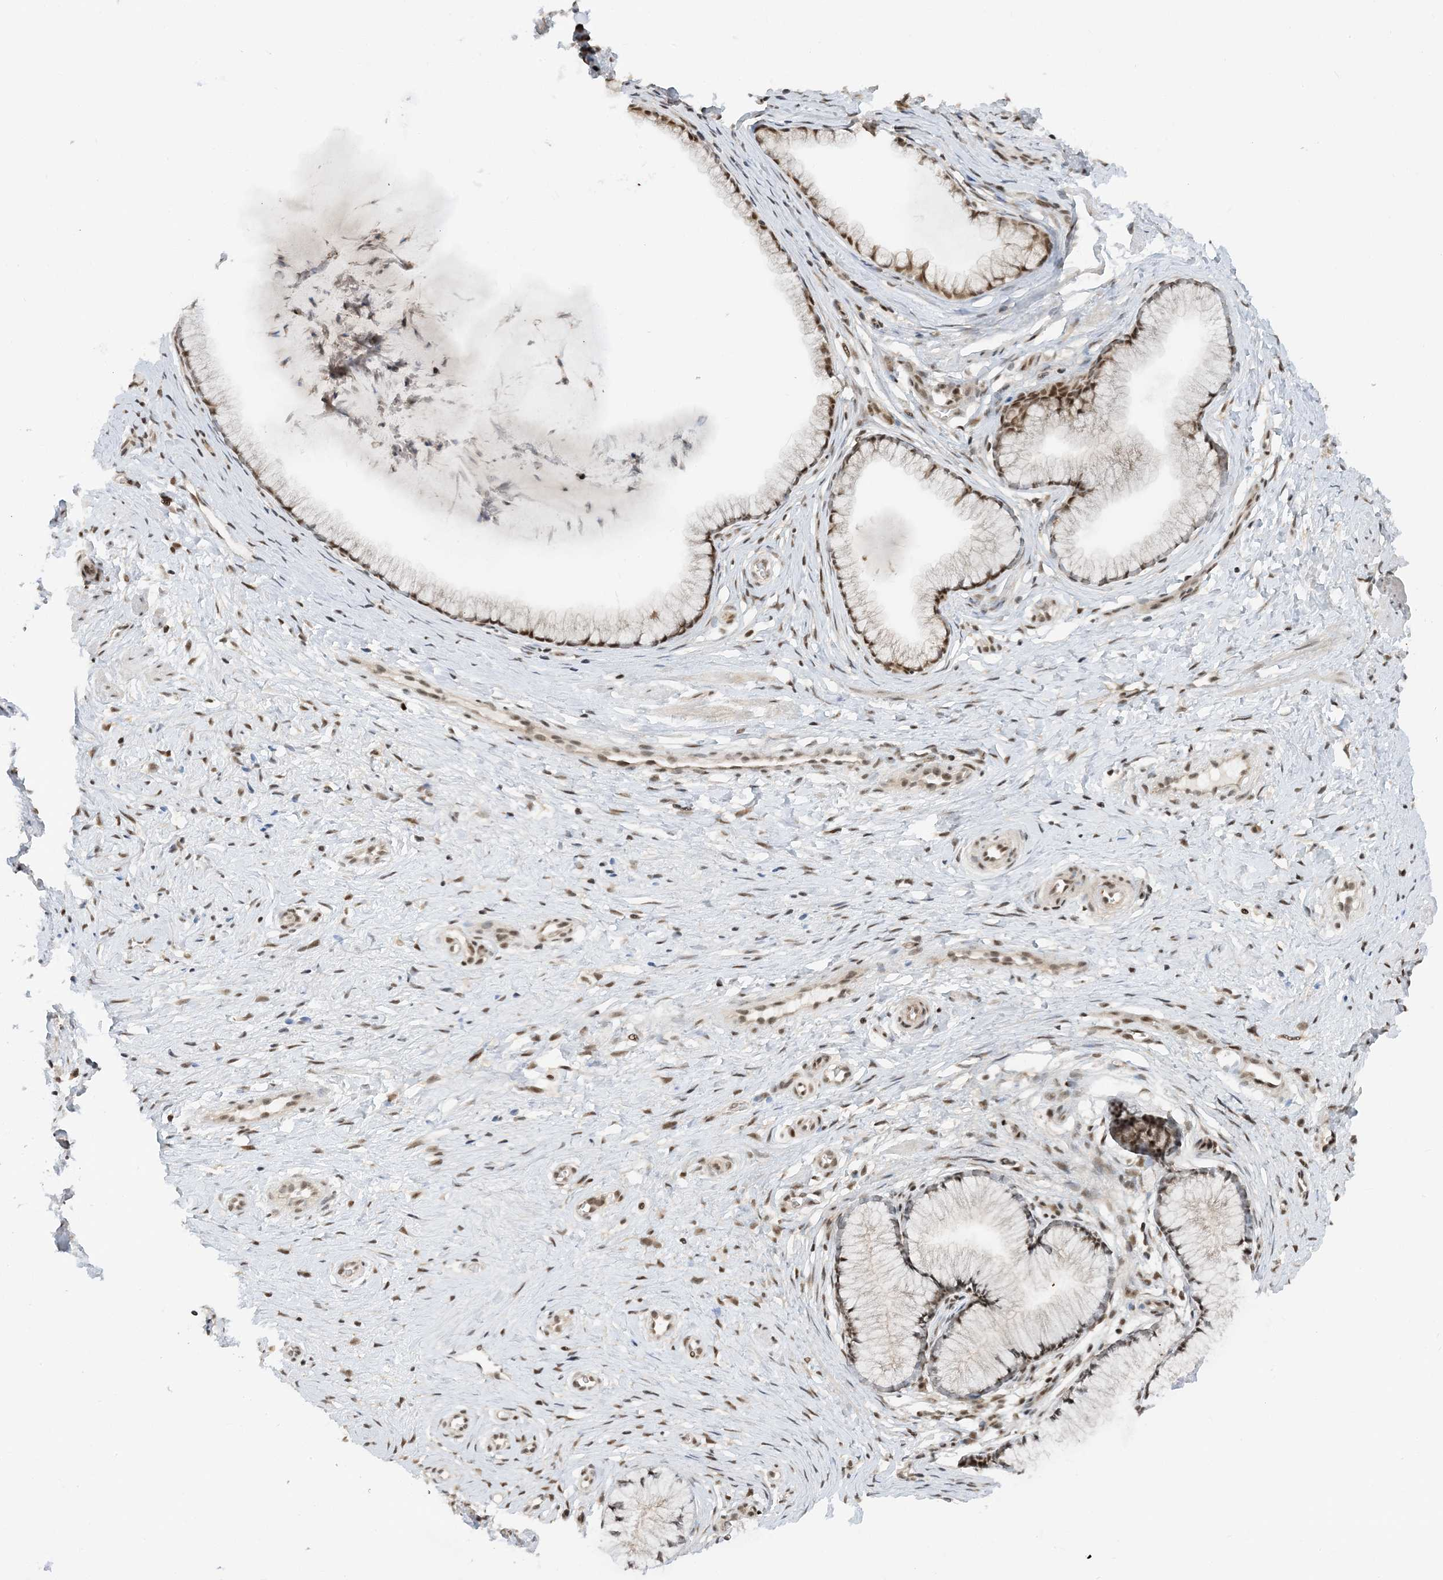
{"staining": {"intensity": "moderate", "quantity": ">75%", "location": "nuclear"}, "tissue": "cervix", "cell_type": "Glandular cells", "image_type": "normal", "snomed": [{"axis": "morphology", "description": "Normal tissue, NOS"}, {"axis": "topography", "description": "Cervix"}], "caption": "Moderate nuclear staining is seen in about >75% of glandular cells in normal cervix.", "gene": "ZNF740", "patient": {"sex": "female", "age": 36}}